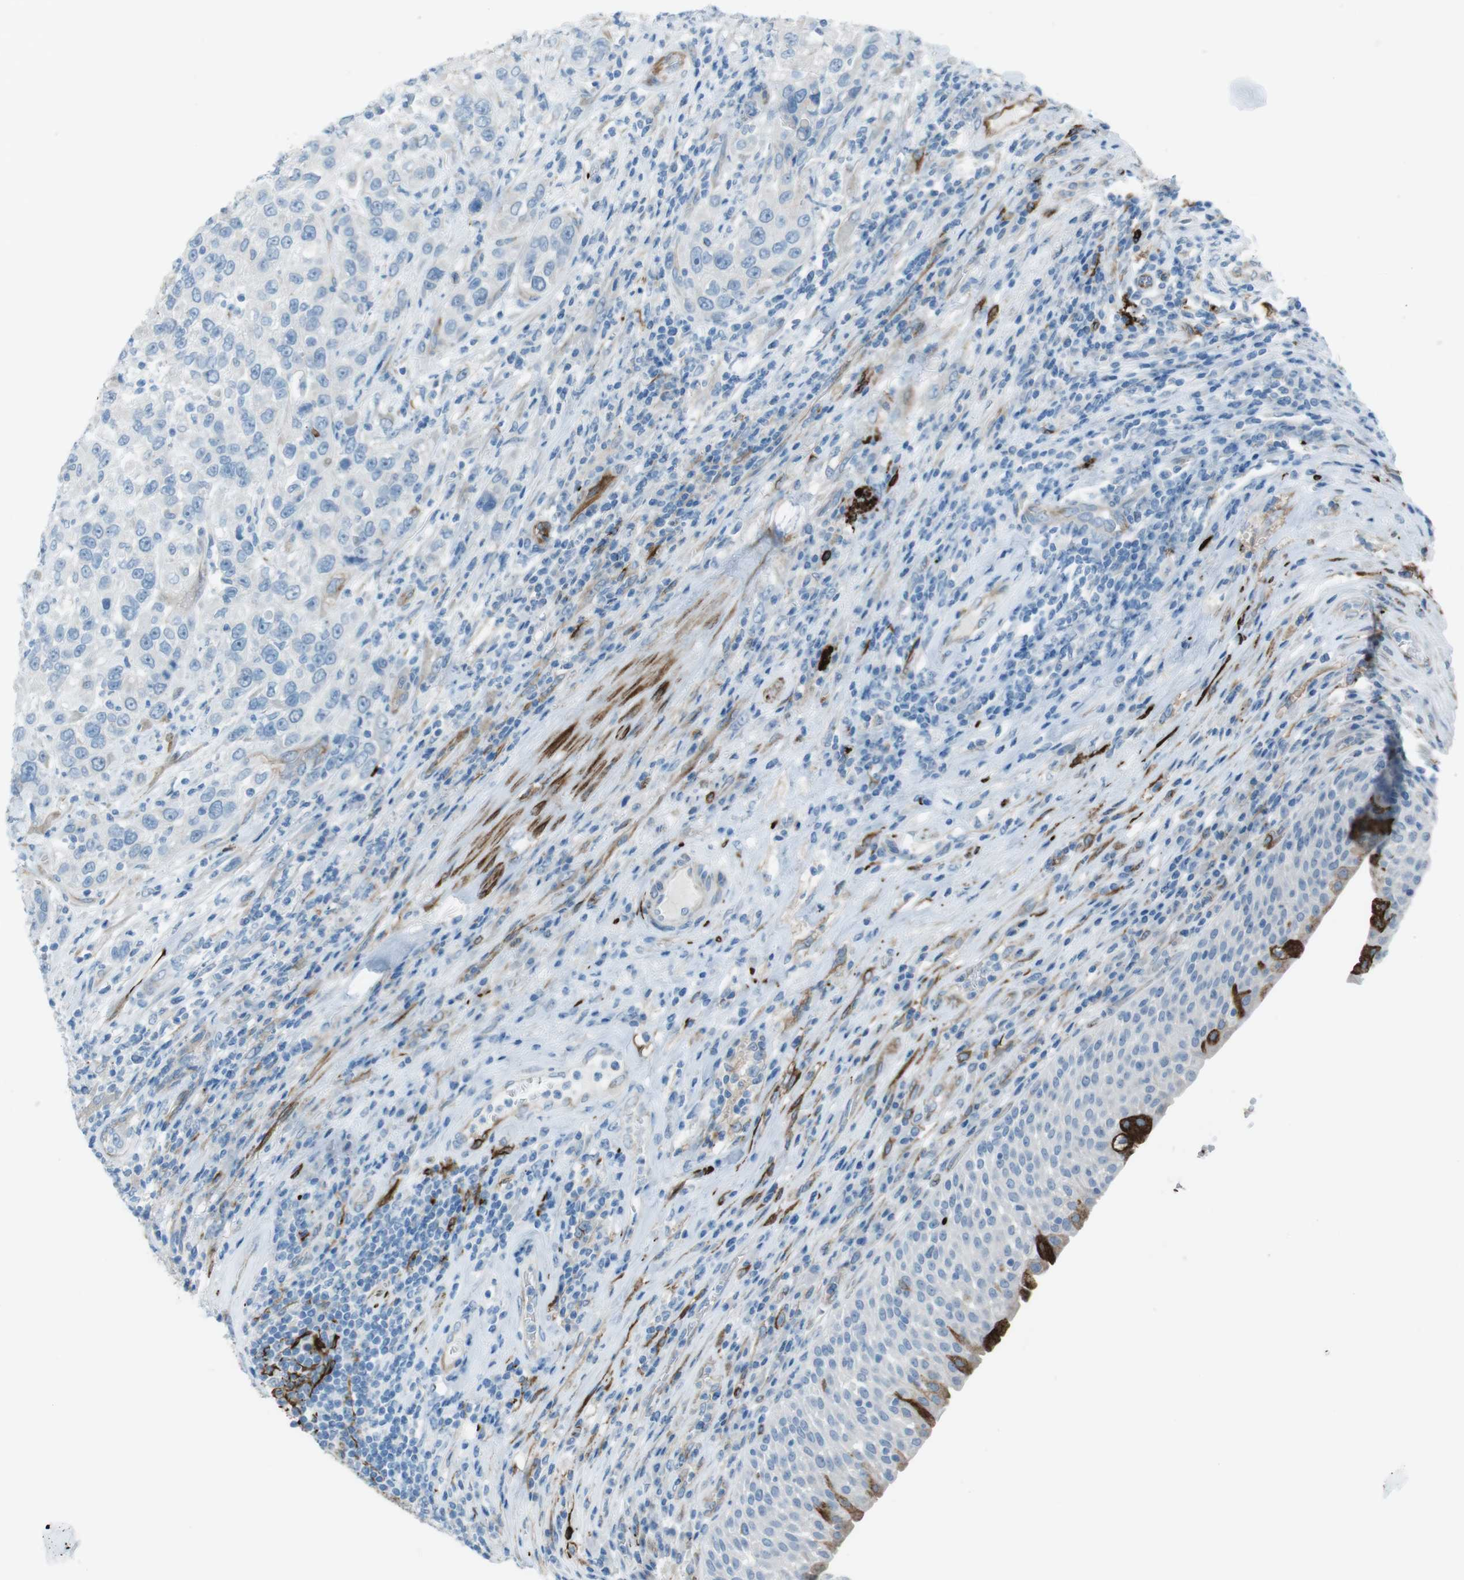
{"staining": {"intensity": "strong", "quantity": "<25%", "location": "cytoplasmic/membranous"}, "tissue": "urothelial cancer", "cell_type": "Tumor cells", "image_type": "cancer", "snomed": [{"axis": "morphology", "description": "Urothelial carcinoma, High grade"}, {"axis": "topography", "description": "Urinary bladder"}], "caption": "Immunohistochemistry image of neoplastic tissue: urothelial carcinoma (high-grade) stained using immunohistochemistry (IHC) exhibits medium levels of strong protein expression localized specifically in the cytoplasmic/membranous of tumor cells, appearing as a cytoplasmic/membranous brown color.", "gene": "TUBB2A", "patient": {"sex": "female", "age": 80}}